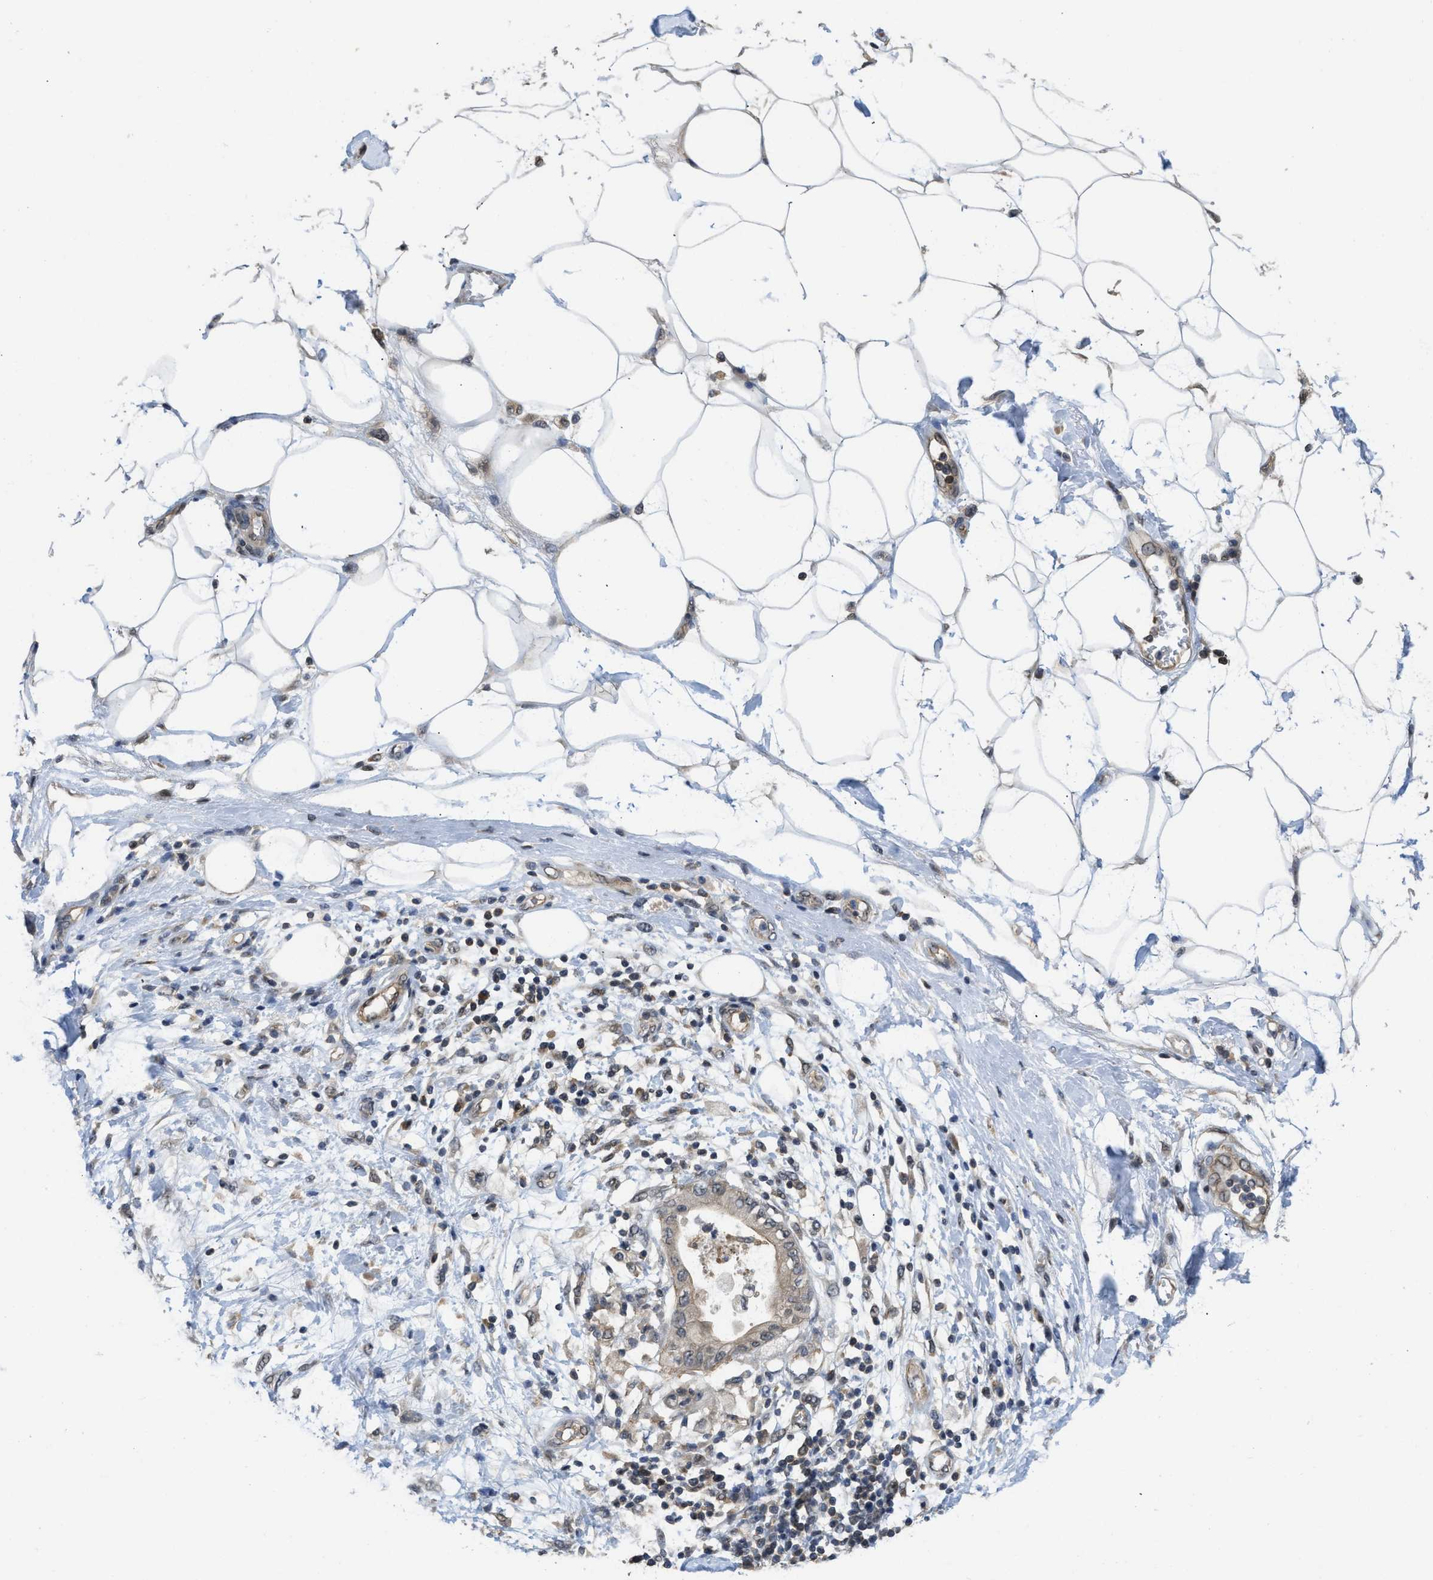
{"staining": {"intensity": "moderate", "quantity": "25%-75%", "location": "cytoplasmic/membranous"}, "tissue": "adipose tissue", "cell_type": "Adipocytes", "image_type": "normal", "snomed": [{"axis": "morphology", "description": "Normal tissue, NOS"}, {"axis": "morphology", "description": "Adenocarcinoma, NOS"}, {"axis": "topography", "description": "Duodenum"}, {"axis": "topography", "description": "Peripheral nerve tissue"}], "caption": "Immunohistochemical staining of unremarkable adipose tissue exhibits moderate cytoplasmic/membranous protein expression in about 25%-75% of adipocytes.", "gene": "TES", "patient": {"sex": "female", "age": 60}}